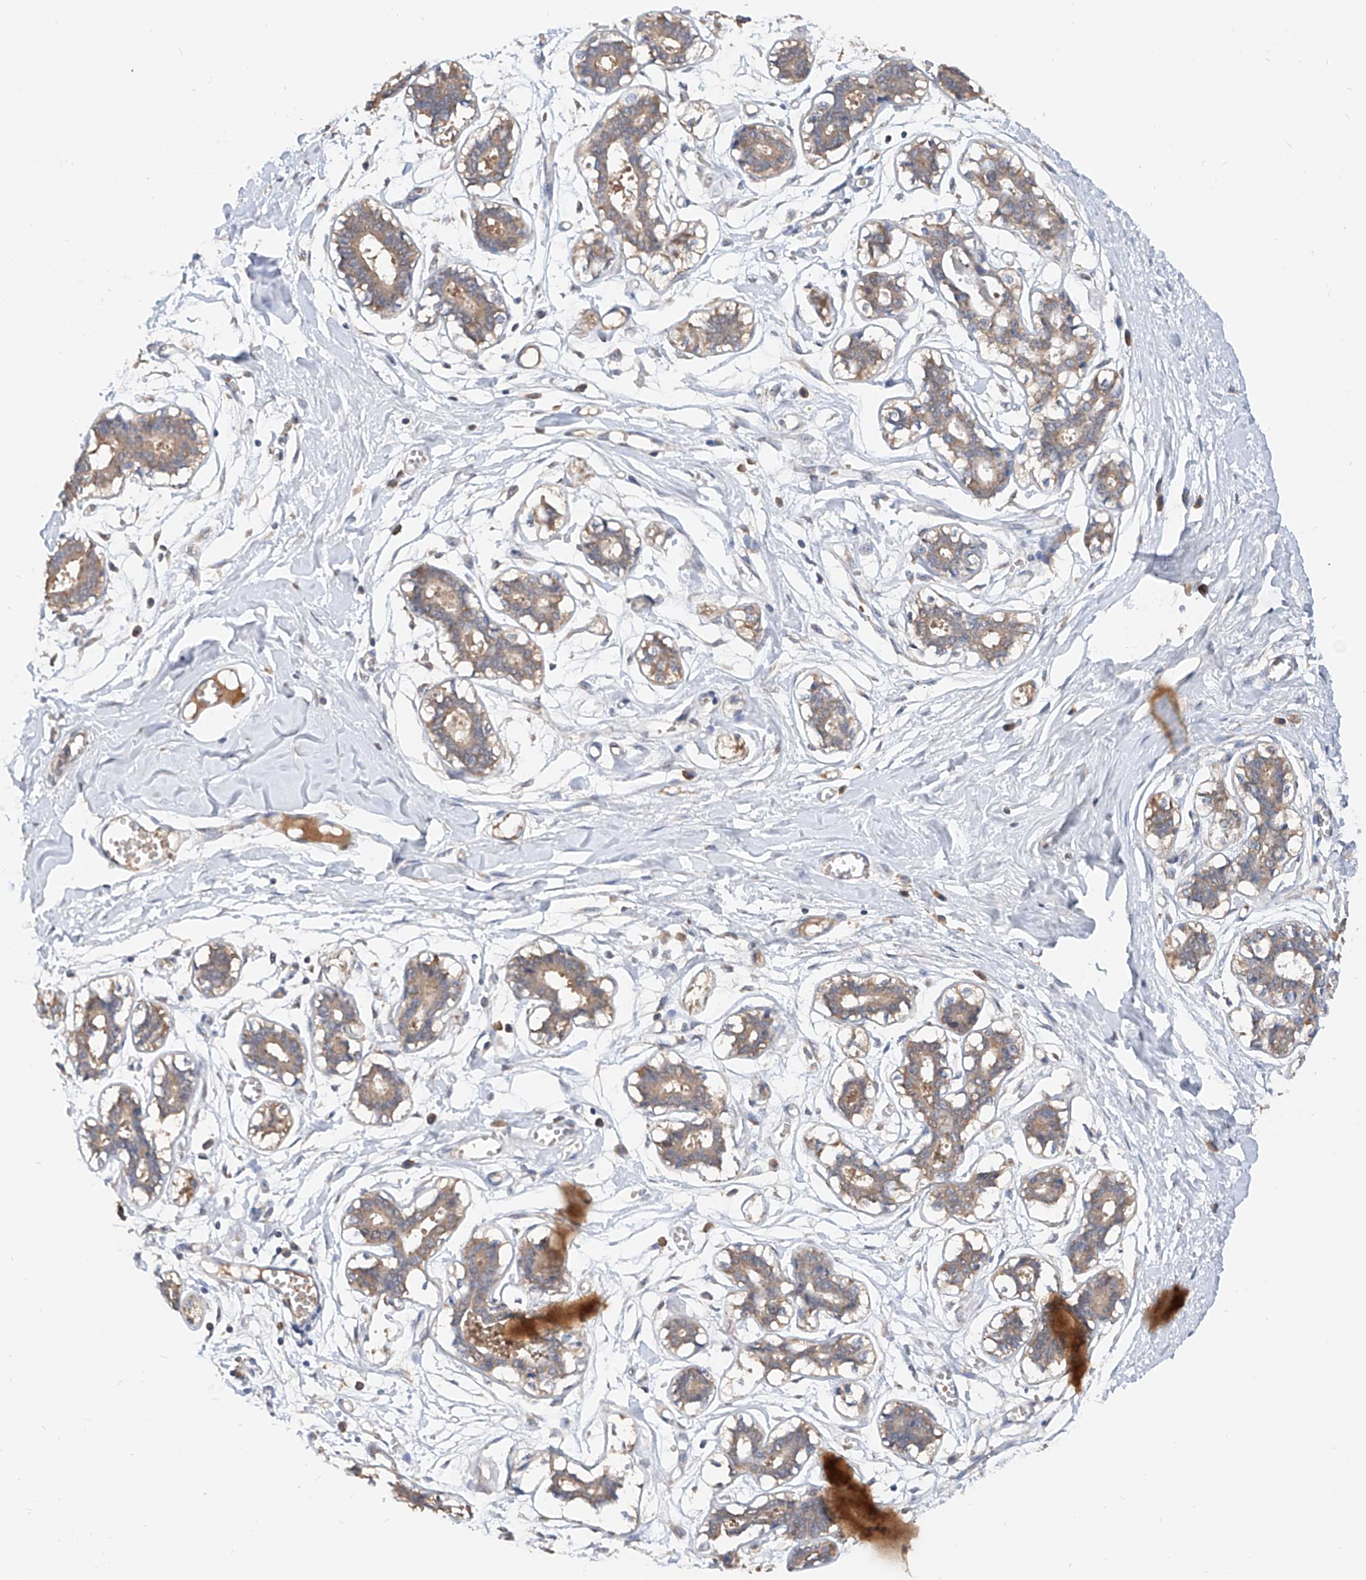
{"staining": {"intensity": "negative", "quantity": "none", "location": "none"}, "tissue": "breast", "cell_type": "Adipocytes", "image_type": "normal", "snomed": [{"axis": "morphology", "description": "Normal tissue, NOS"}, {"axis": "topography", "description": "Breast"}], "caption": "Immunohistochemical staining of unremarkable human breast displays no significant expression in adipocytes.", "gene": "CARMIL3", "patient": {"sex": "female", "age": 27}}